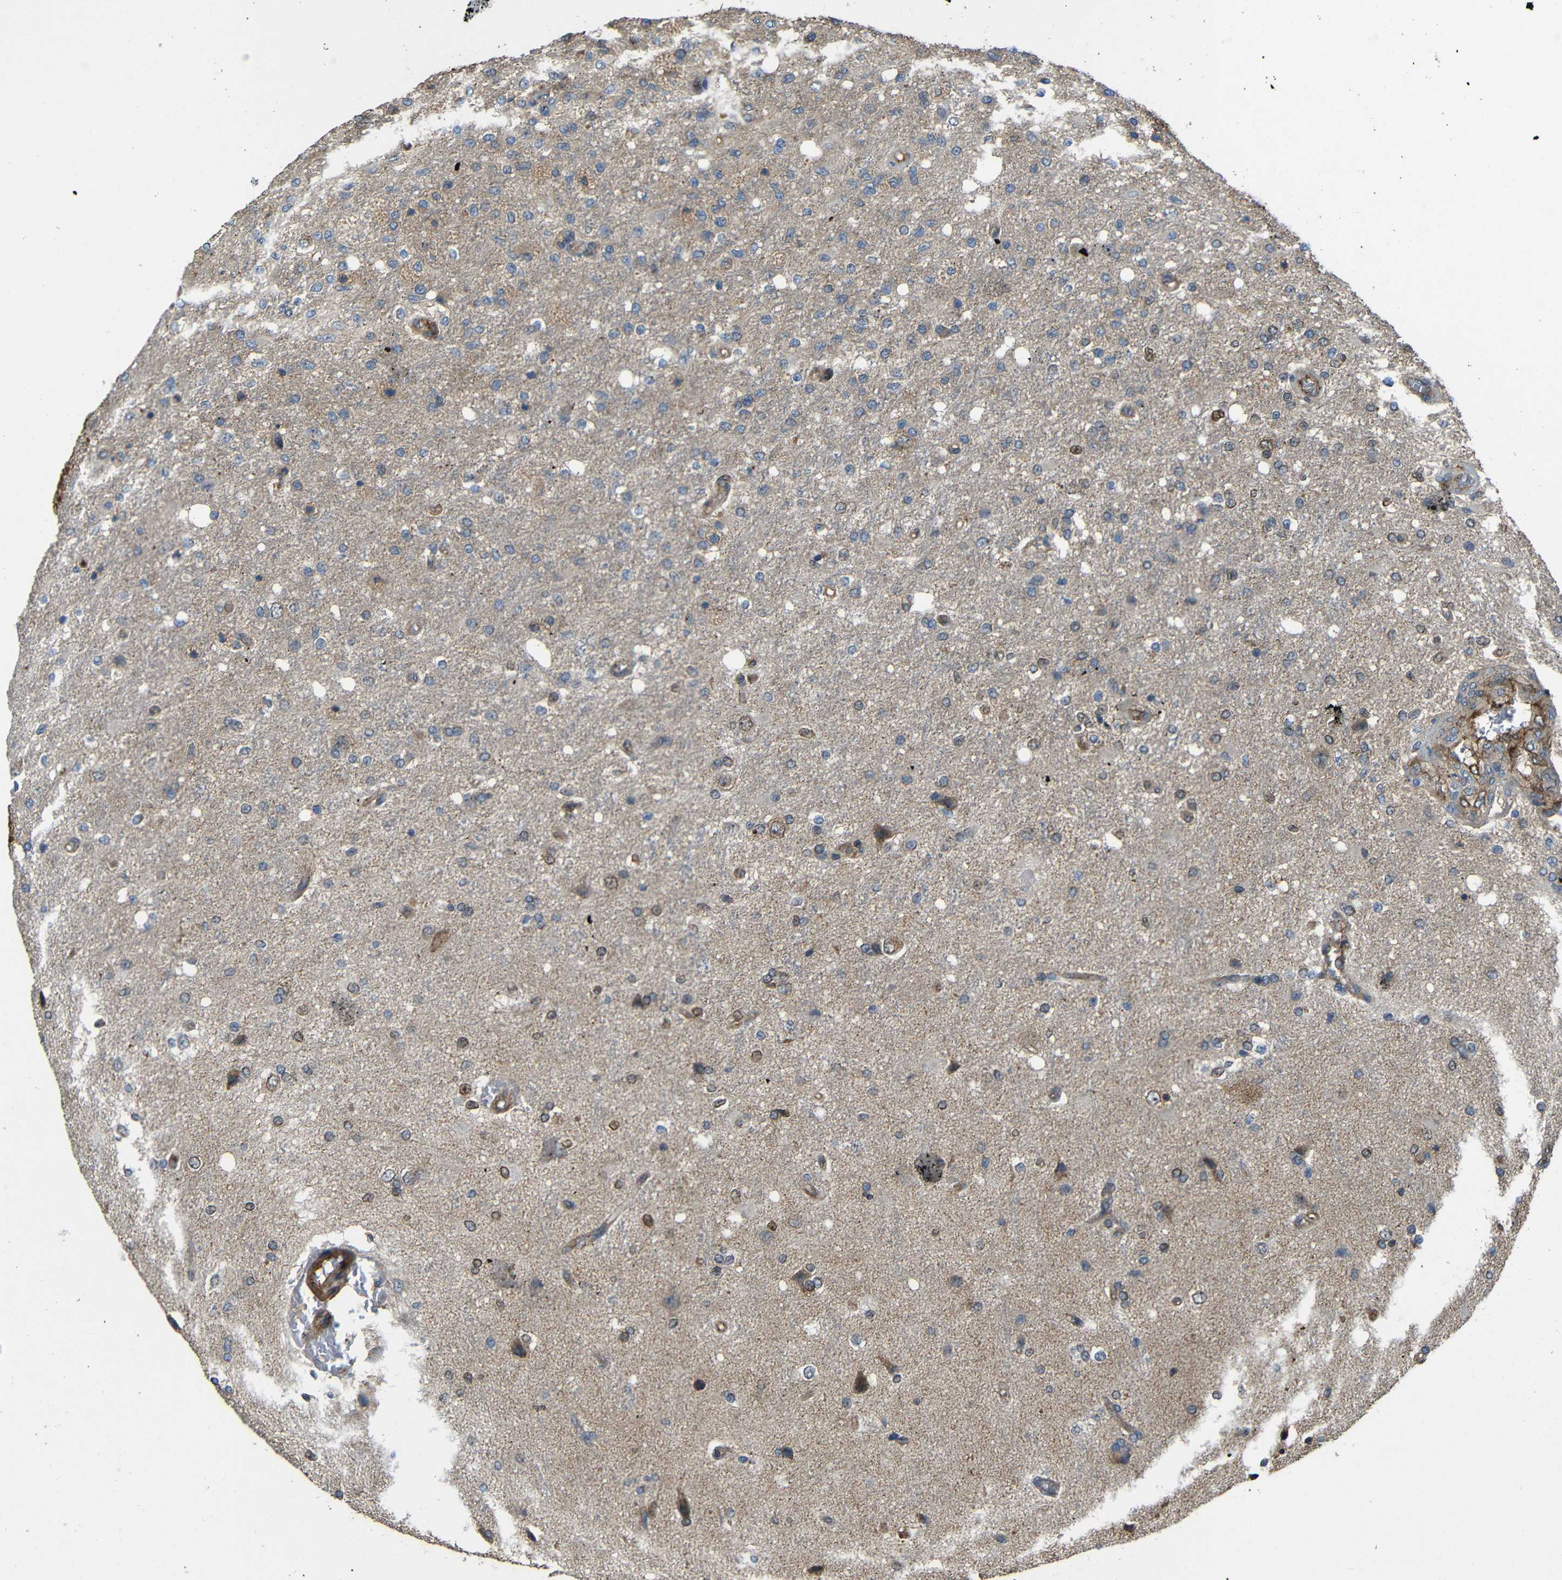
{"staining": {"intensity": "weak", "quantity": "<25%", "location": "cytoplasmic/membranous"}, "tissue": "glioma", "cell_type": "Tumor cells", "image_type": "cancer", "snomed": [{"axis": "morphology", "description": "Normal tissue, NOS"}, {"axis": "morphology", "description": "Glioma, malignant, High grade"}, {"axis": "topography", "description": "Cerebral cortex"}], "caption": "Tumor cells show no significant expression in glioma. (IHC, brightfield microscopy, high magnification).", "gene": "PTCH1", "patient": {"sex": "male", "age": 77}}